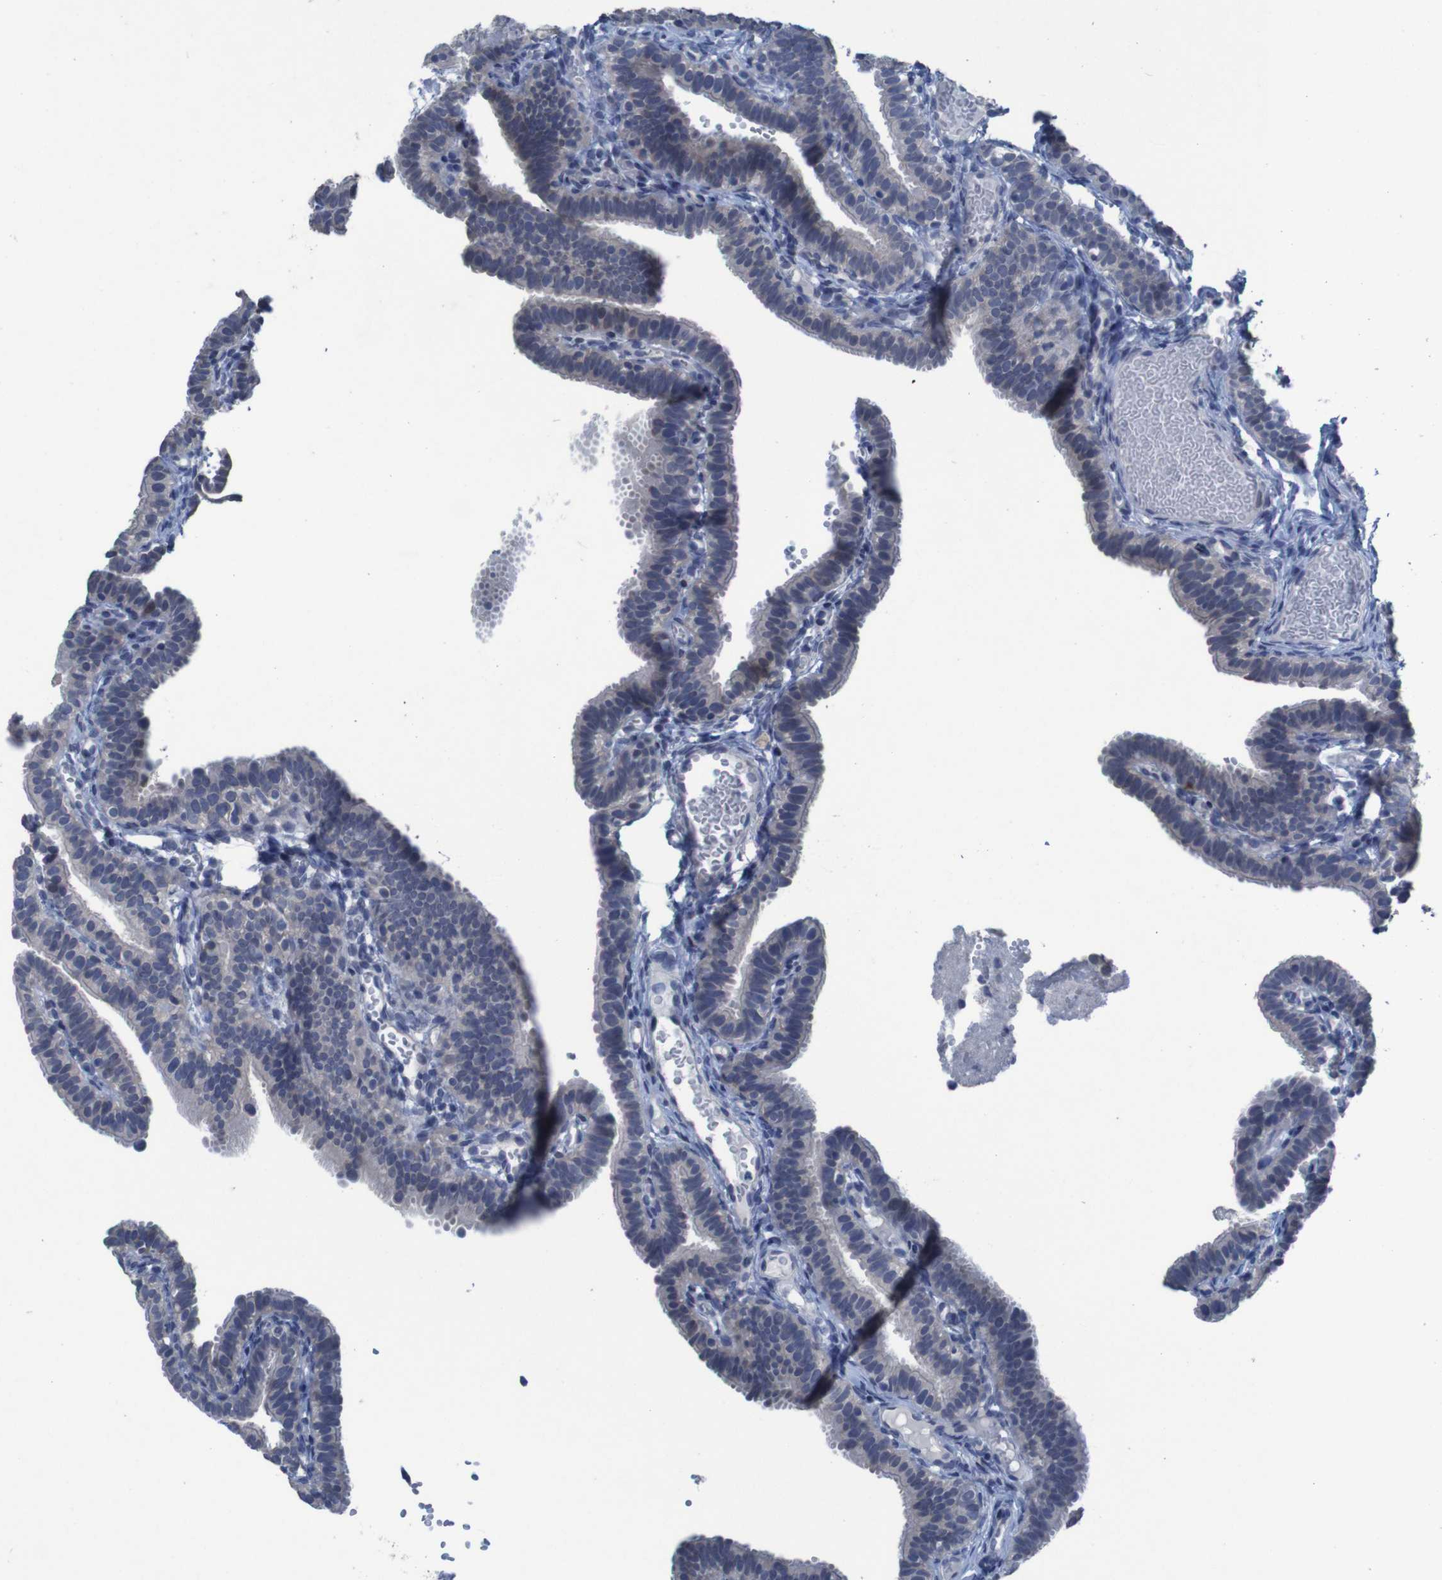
{"staining": {"intensity": "negative", "quantity": "none", "location": "none"}, "tissue": "fallopian tube", "cell_type": "Glandular cells", "image_type": "normal", "snomed": [{"axis": "morphology", "description": "Normal tissue, NOS"}, {"axis": "topography", "description": "Fallopian tube"}, {"axis": "topography", "description": "Placenta"}], "caption": "The micrograph displays no significant expression in glandular cells of fallopian tube. The staining is performed using DAB (3,3'-diaminobenzidine) brown chromogen with nuclei counter-stained in using hematoxylin.", "gene": "CLDN18", "patient": {"sex": "female", "age": 34}}